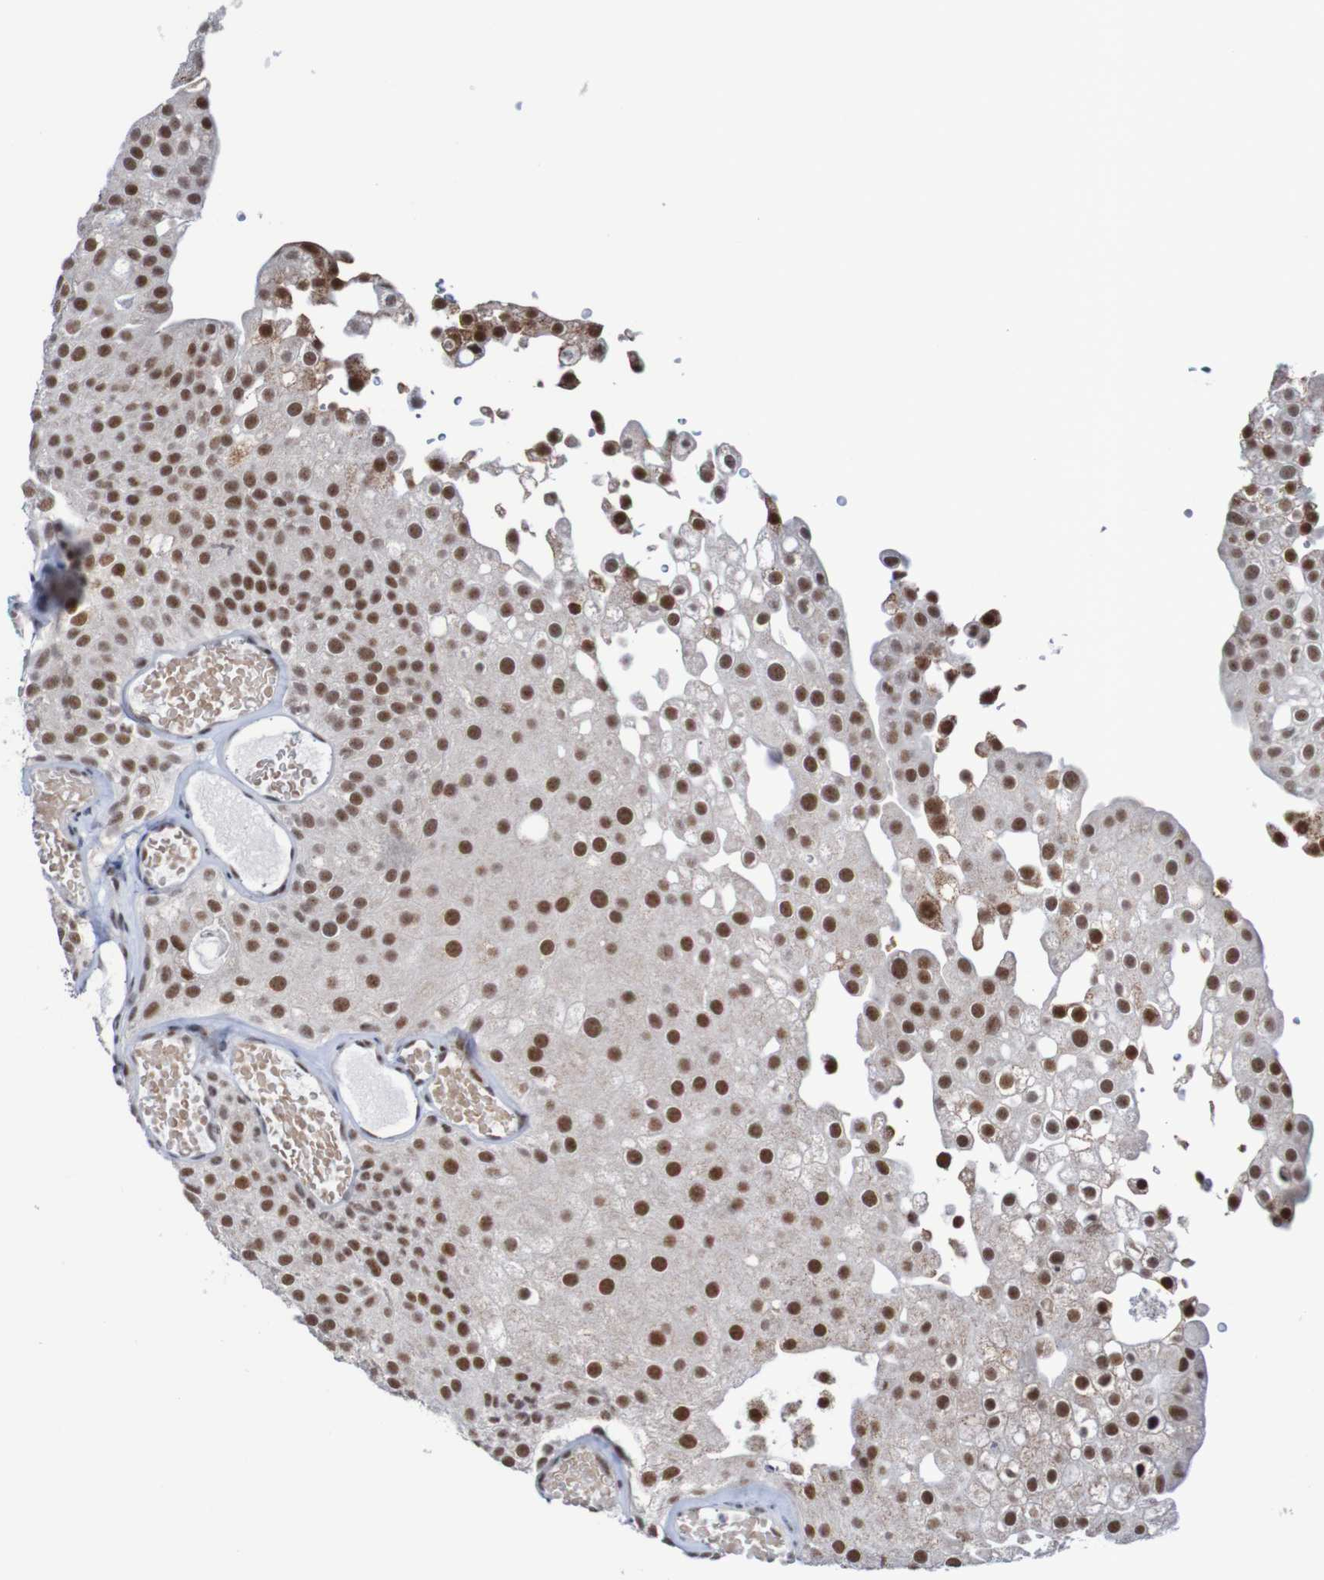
{"staining": {"intensity": "strong", "quantity": ">75%", "location": "nuclear"}, "tissue": "urothelial cancer", "cell_type": "Tumor cells", "image_type": "cancer", "snomed": [{"axis": "morphology", "description": "Urothelial carcinoma, Low grade"}, {"axis": "topography", "description": "Urinary bladder"}], "caption": "This histopathology image displays IHC staining of human urothelial carcinoma (low-grade), with high strong nuclear positivity in about >75% of tumor cells.", "gene": "CDC5L", "patient": {"sex": "male", "age": 78}}